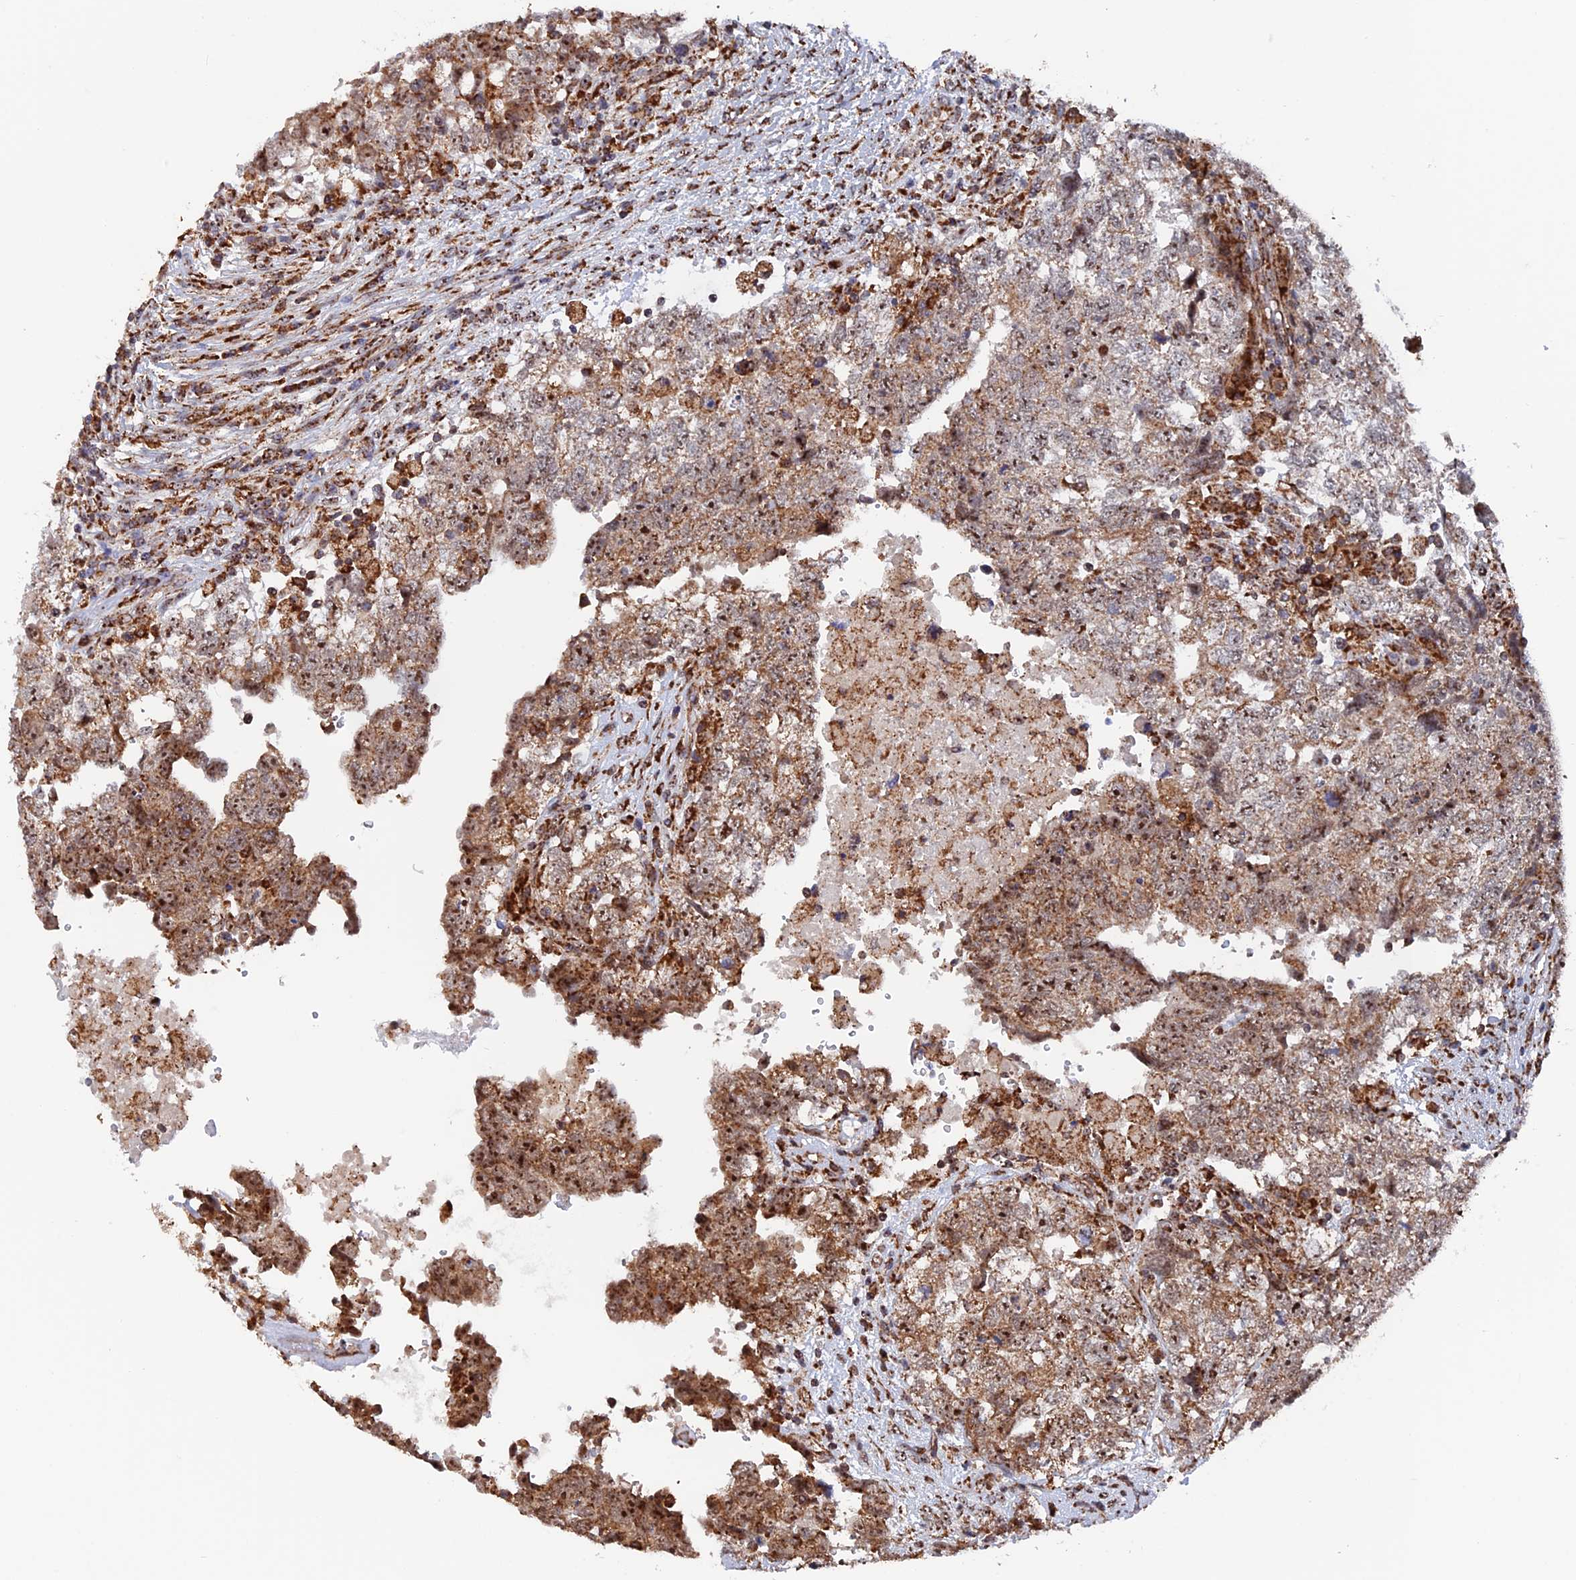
{"staining": {"intensity": "moderate", "quantity": ">75%", "location": "cytoplasmic/membranous"}, "tissue": "testis cancer", "cell_type": "Tumor cells", "image_type": "cancer", "snomed": [{"axis": "morphology", "description": "Carcinoma, Embryonal, NOS"}, {"axis": "topography", "description": "Testis"}], "caption": "Embryonal carcinoma (testis) was stained to show a protein in brown. There is medium levels of moderate cytoplasmic/membranous staining in approximately >75% of tumor cells.", "gene": "DTYMK", "patient": {"sex": "male", "age": 37}}